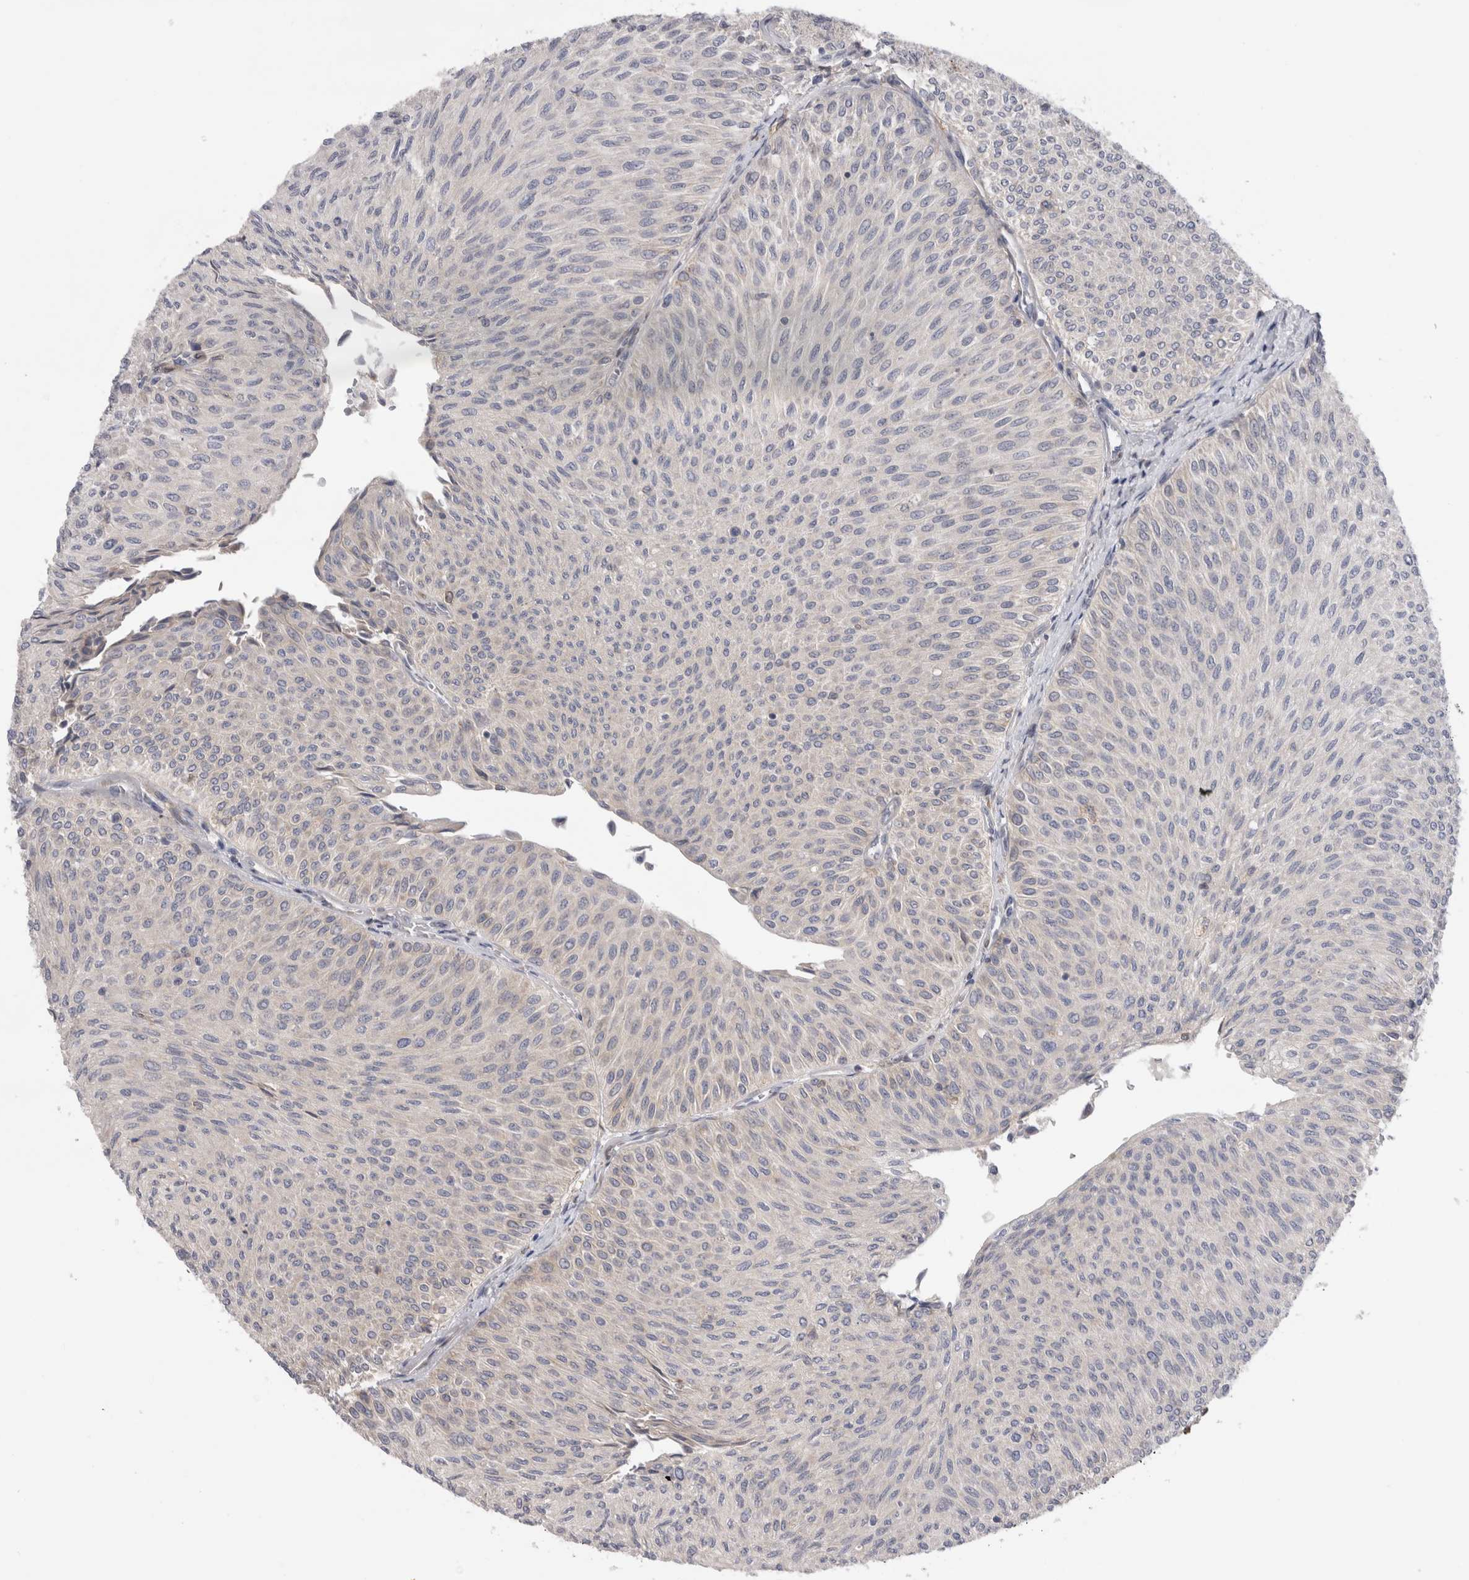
{"staining": {"intensity": "negative", "quantity": "none", "location": "none"}, "tissue": "urothelial cancer", "cell_type": "Tumor cells", "image_type": "cancer", "snomed": [{"axis": "morphology", "description": "Urothelial carcinoma, Low grade"}, {"axis": "topography", "description": "Urinary bladder"}], "caption": "Photomicrograph shows no significant protein expression in tumor cells of urothelial cancer.", "gene": "VCPIP1", "patient": {"sex": "male", "age": 78}}